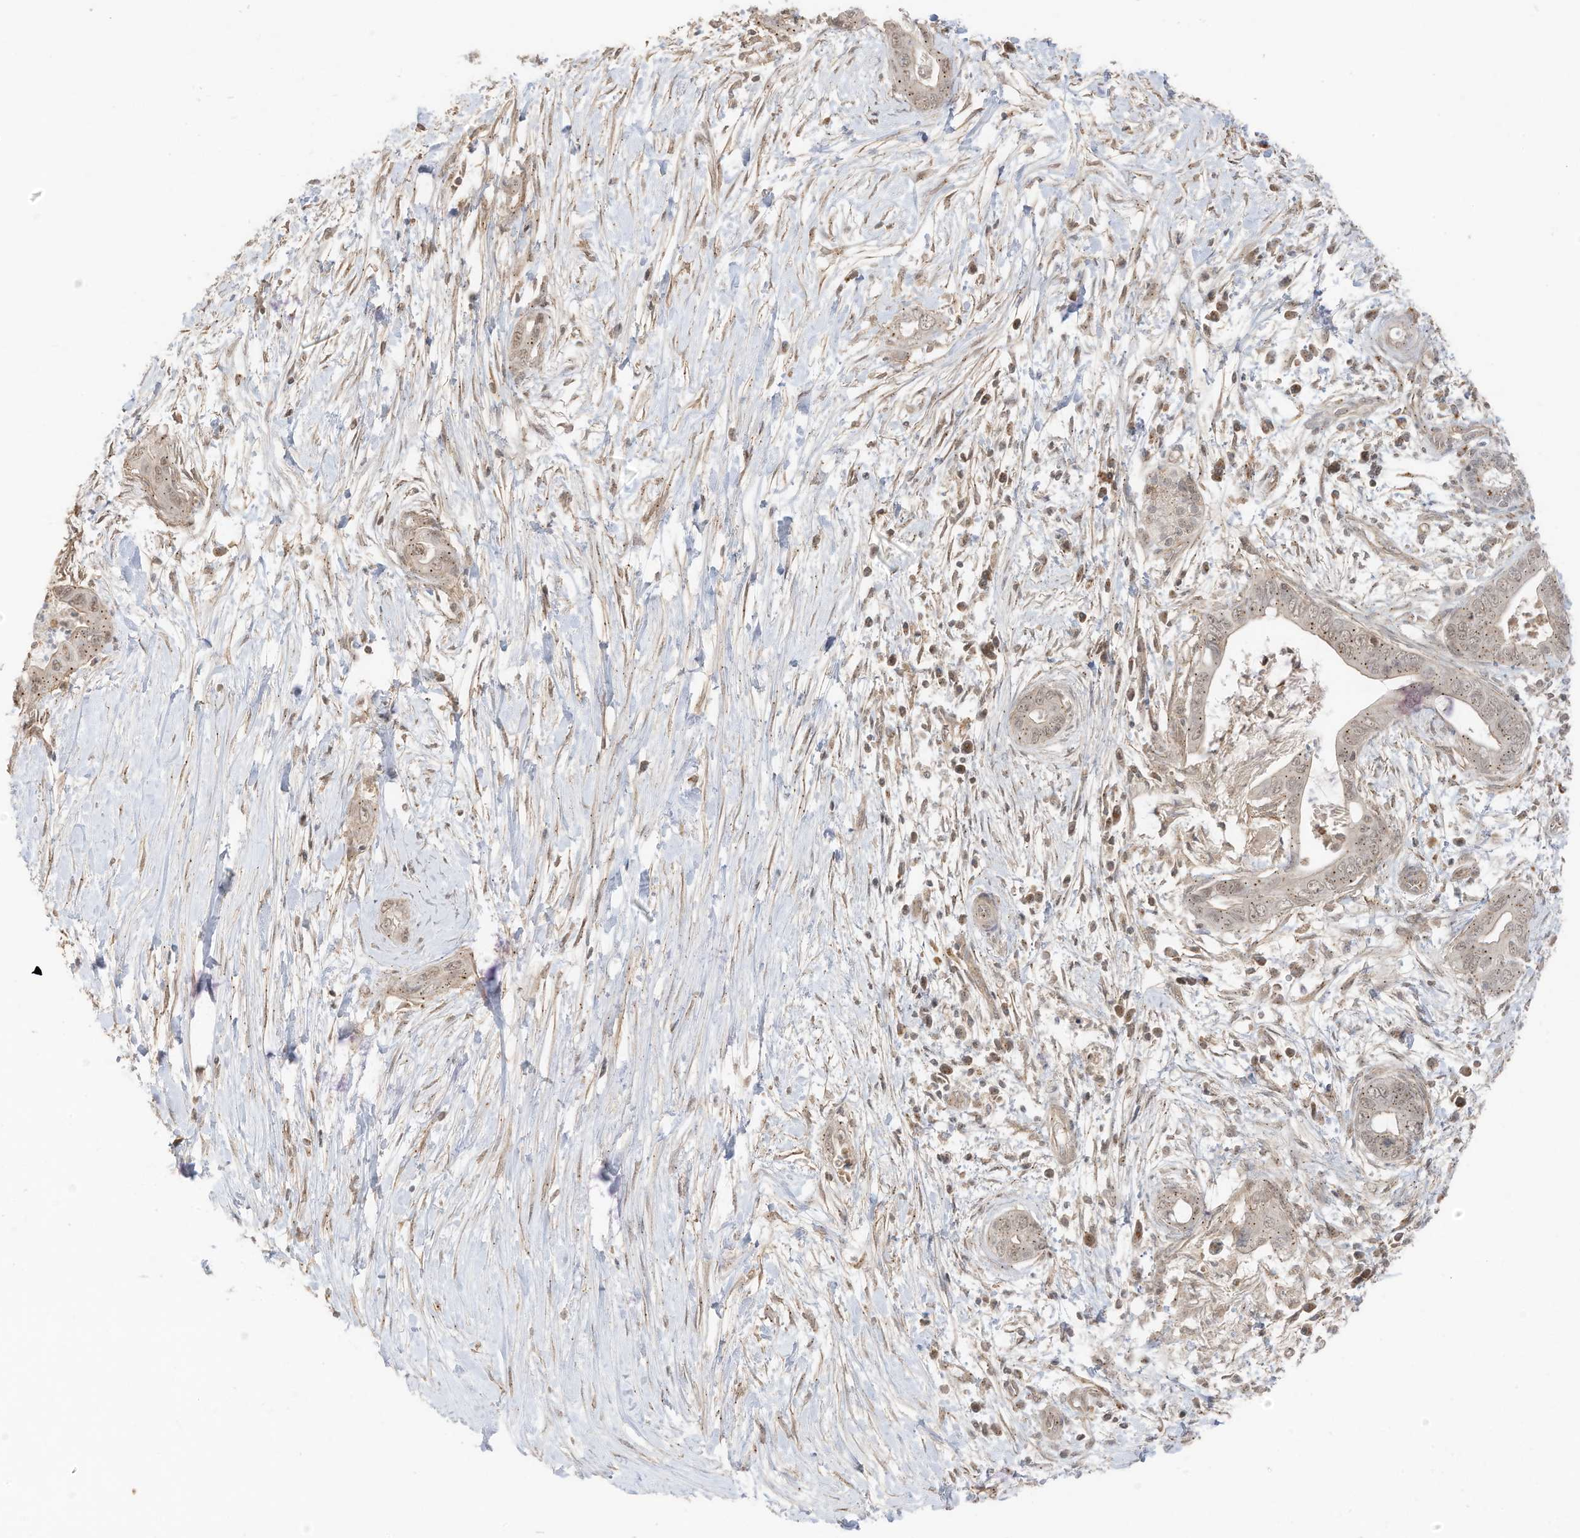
{"staining": {"intensity": "moderate", "quantity": "25%-75%", "location": "cytoplasmic/membranous"}, "tissue": "pancreatic cancer", "cell_type": "Tumor cells", "image_type": "cancer", "snomed": [{"axis": "morphology", "description": "Adenocarcinoma, NOS"}, {"axis": "topography", "description": "Pancreas"}], "caption": "This image exhibits immunohistochemistry staining of pancreatic cancer (adenocarcinoma), with medium moderate cytoplasmic/membranous staining in approximately 25%-75% of tumor cells.", "gene": "N4BP3", "patient": {"sex": "male", "age": 75}}